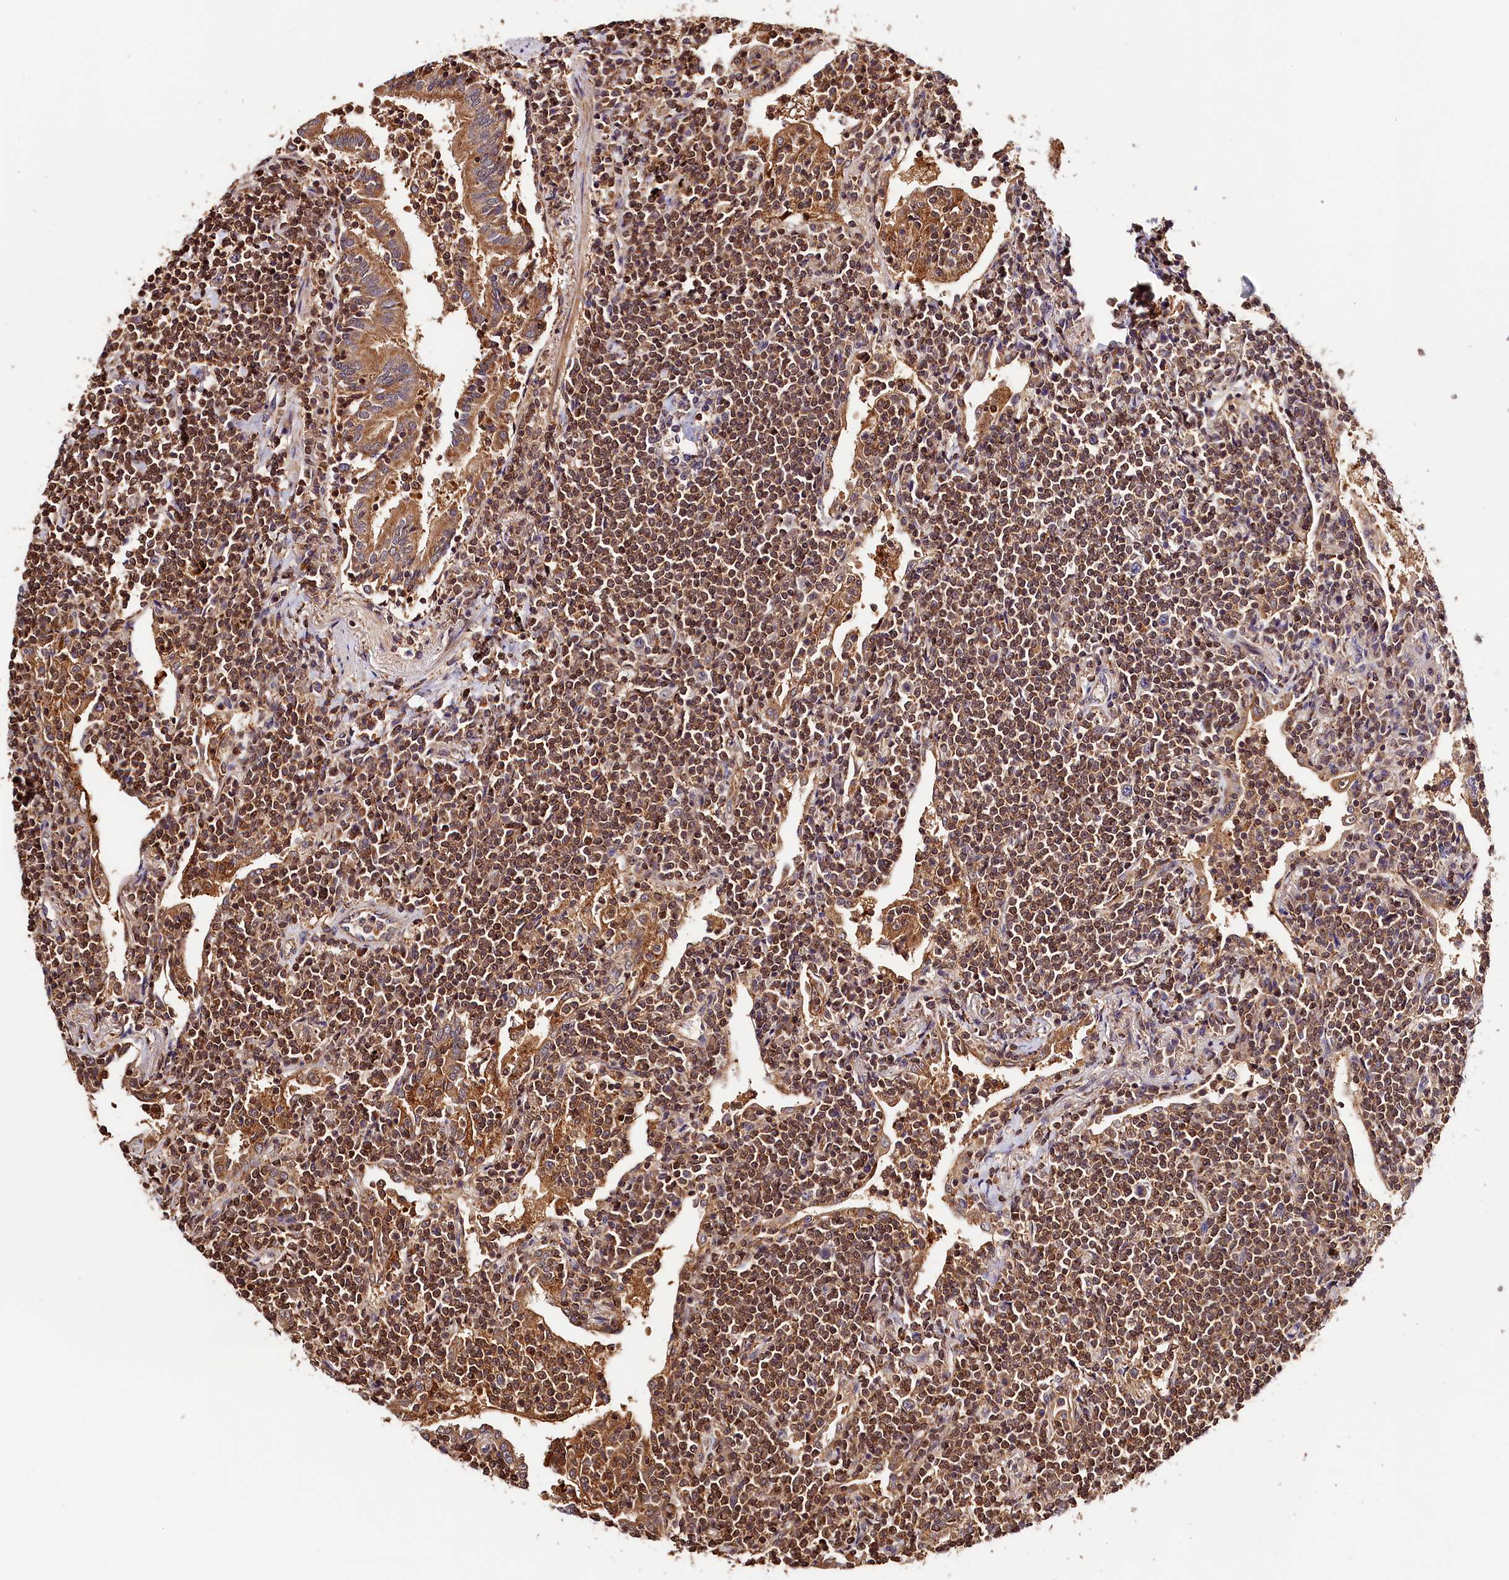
{"staining": {"intensity": "moderate", "quantity": ">75%", "location": "nuclear"}, "tissue": "lymphoma", "cell_type": "Tumor cells", "image_type": "cancer", "snomed": [{"axis": "morphology", "description": "Malignant lymphoma, non-Hodgkin's type, Low grade"}, {"axis": "topography", "description": "Lung"}], "caption": "Immunohistochemistry staining of lymphoma, which shows medium levels of moderate nuclear expression in approximately >75% of tumor cells indicating moderate nuclear protein staining. The staining was performed using DAB (3,3'-diaminobenzidine) (brown) for protein detection and nuclei were counterstained in hematoxylin (blue).", "gene": "KPTN", "patient": {"sex": "female", "age": 71}}